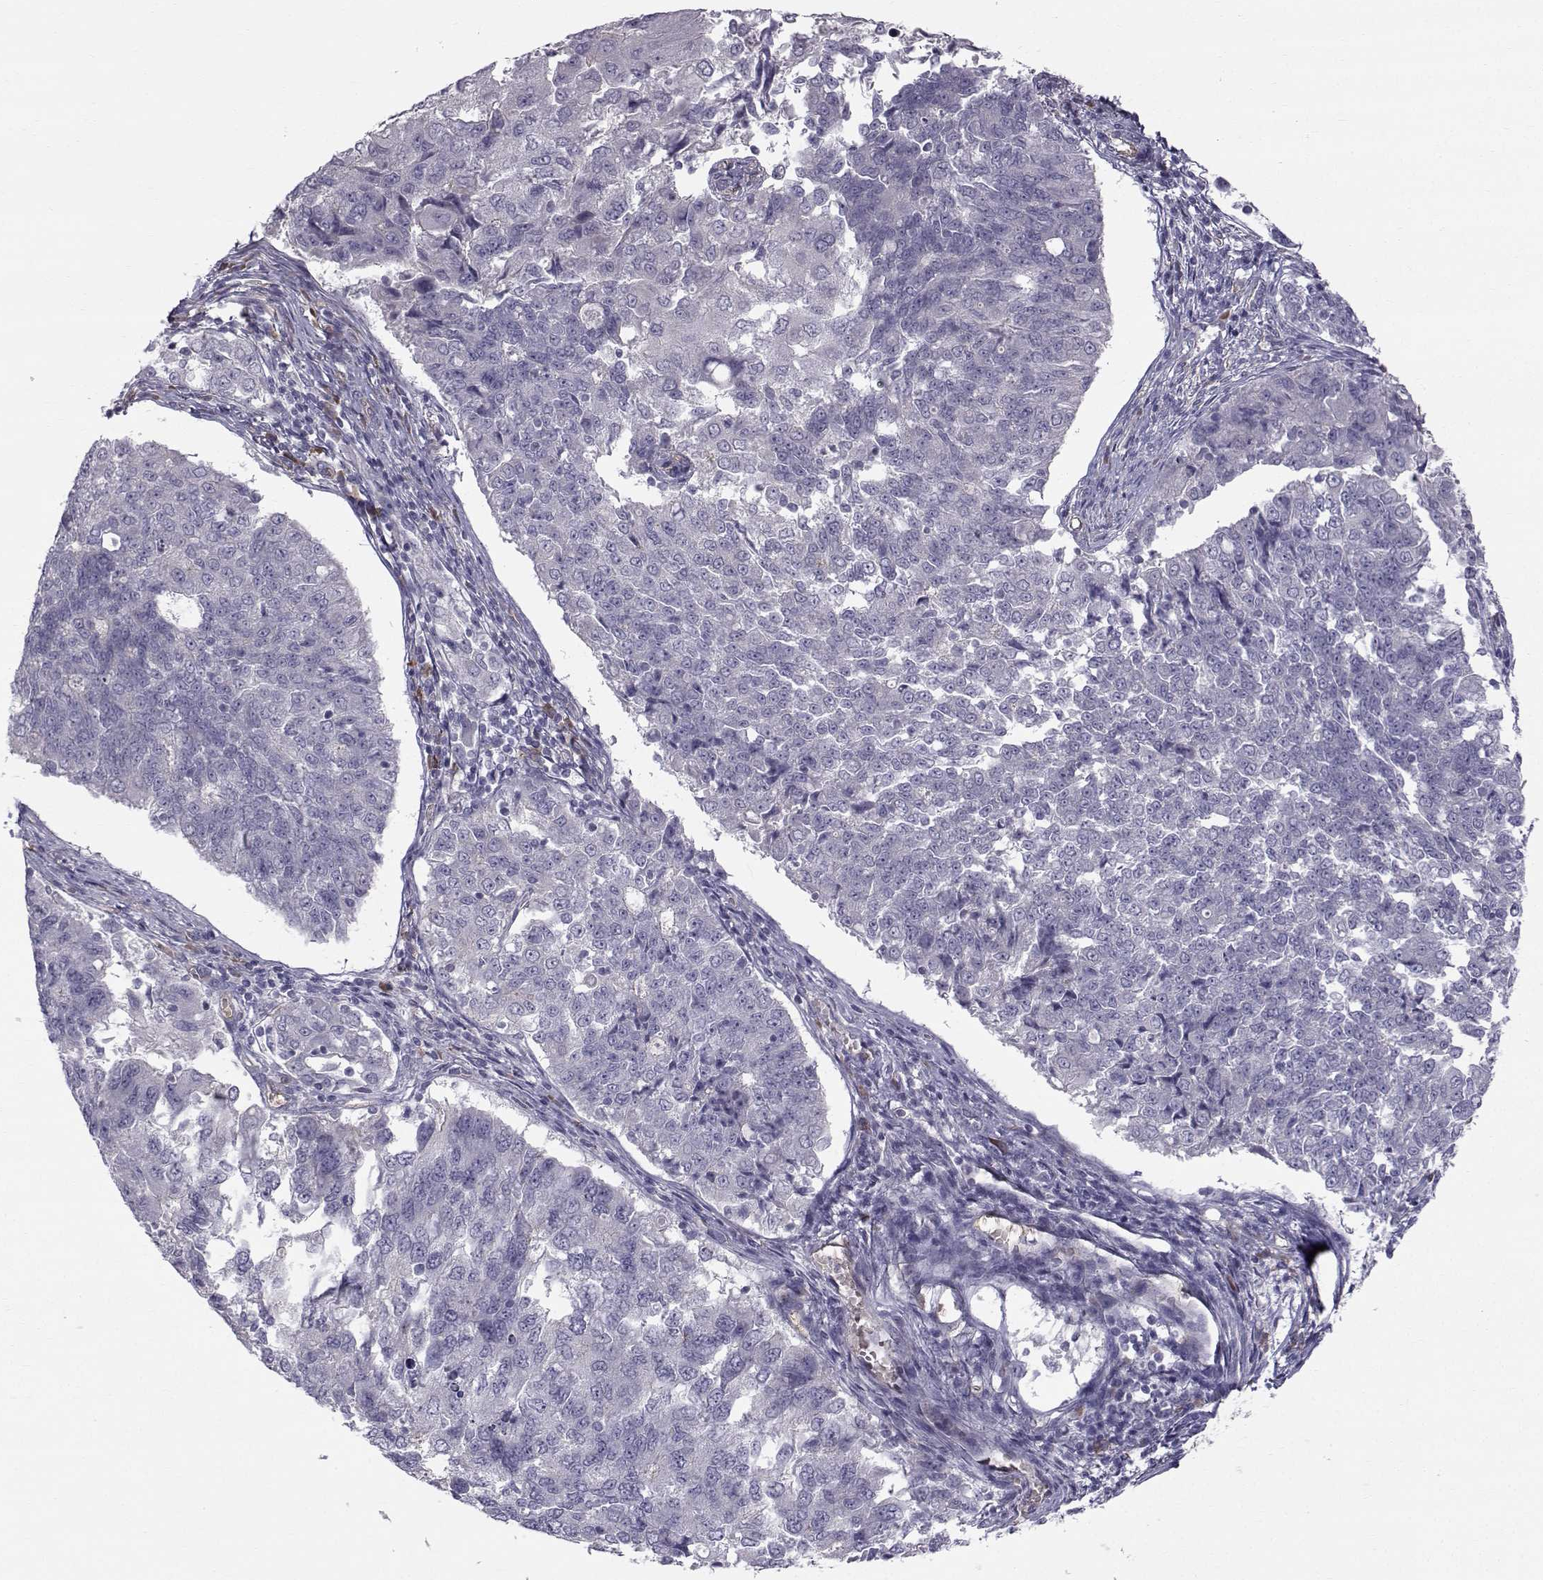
{"staining": {"intensity": "negative", "quantity": "none", "location": "none"}, "tissue": "endometrial cancer", "cell_type": "Tumor cells", "image_type": "cancer", "snomed": [{"axis": "morphology", "description": "Adenocarcinoma, NOS"}, {"axis": "topography", "description": "Endometrium"}], "caption": "Endometrial cancer (adenocarcinoma) stained for a protein using immunohistochemistry (IHC) demonstrates no expression tumor cells.", "gene": "QPCT", "patient": {"sex": "female", "age": 43}}